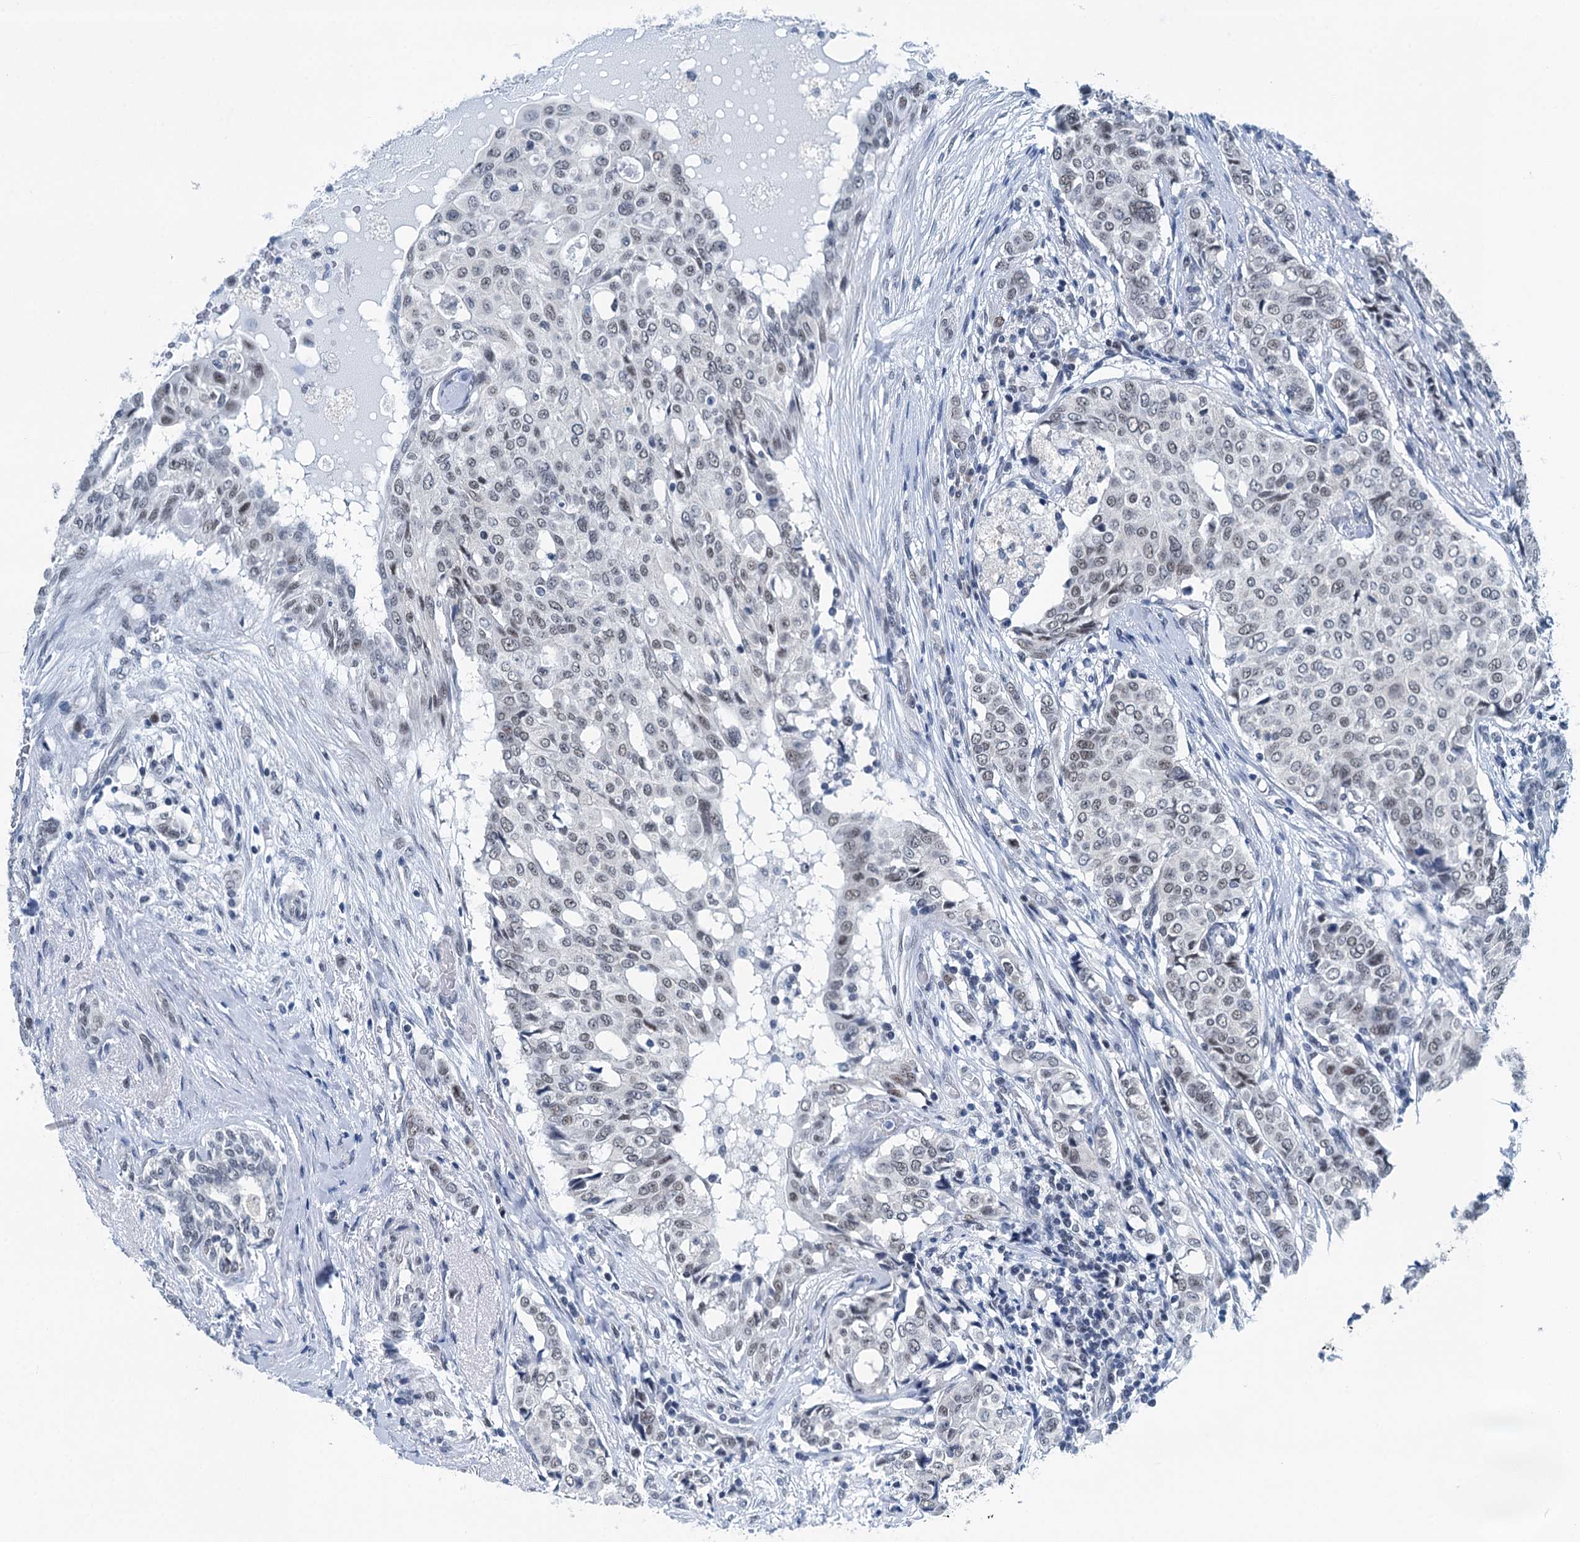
{"staining": {"intensity": "negative", "quantity": "none", "location": "none"}, "tissue": "breast cancer", "cell_type": "Tumor cells", "image_type": "cancer", "snomed": [{"axis": "morphology", "description": "Lobular carcinoma"}, {"axis": "topography", "description": "Breast"}], "caption": "Breast cancer stained for a protein using immunohistochemistry demonstrates no expression tumor cells.", "gene": "TRPT1", "patient": {"sex": "female", "age": 51}}